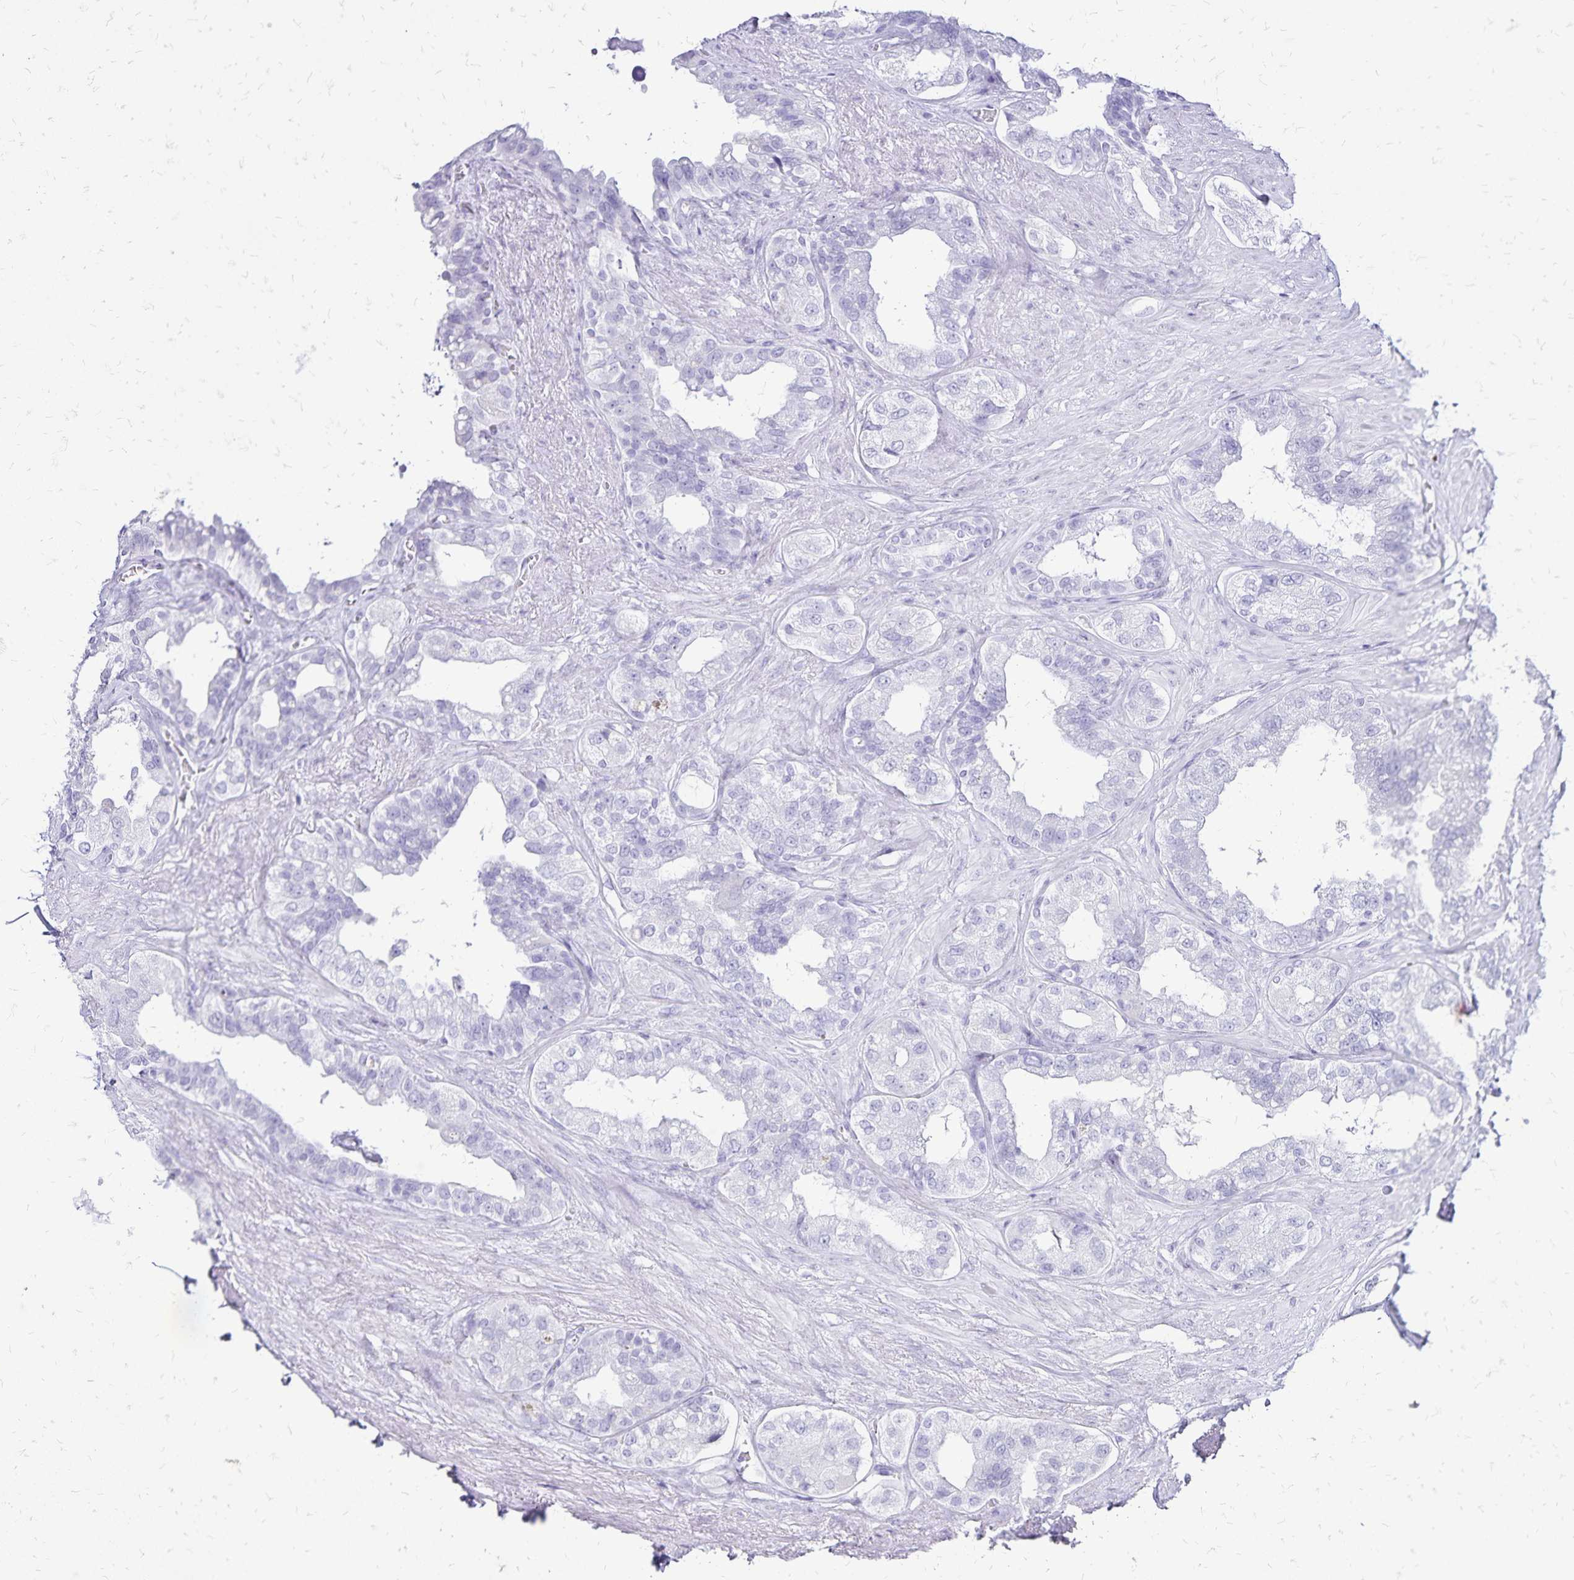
{"staining": {"intensity": "negative", "quantity": "none", "location": "none"}, "tissue": "seminal vesicle", "cell_type": "Glandular cells", "image_type": "normal", "snomed": [{"axis": "morphology", "description": "Normal tissue, NOS"}, {"axis": "topography", "description": "Seminal veicle"}, {"axis": "topography", "description": "Peripheral nerve tissue"}], "caption": "An IHC histopathology image of normal seminal vesicle is shown. There is no staining in glandular cells of seminal vesicle. (Immunohistochemistry (ihc), brightfield microscopy, high magnification).", "gene": "LIN28B", "patient": {"sex": "male", "age": 76}}